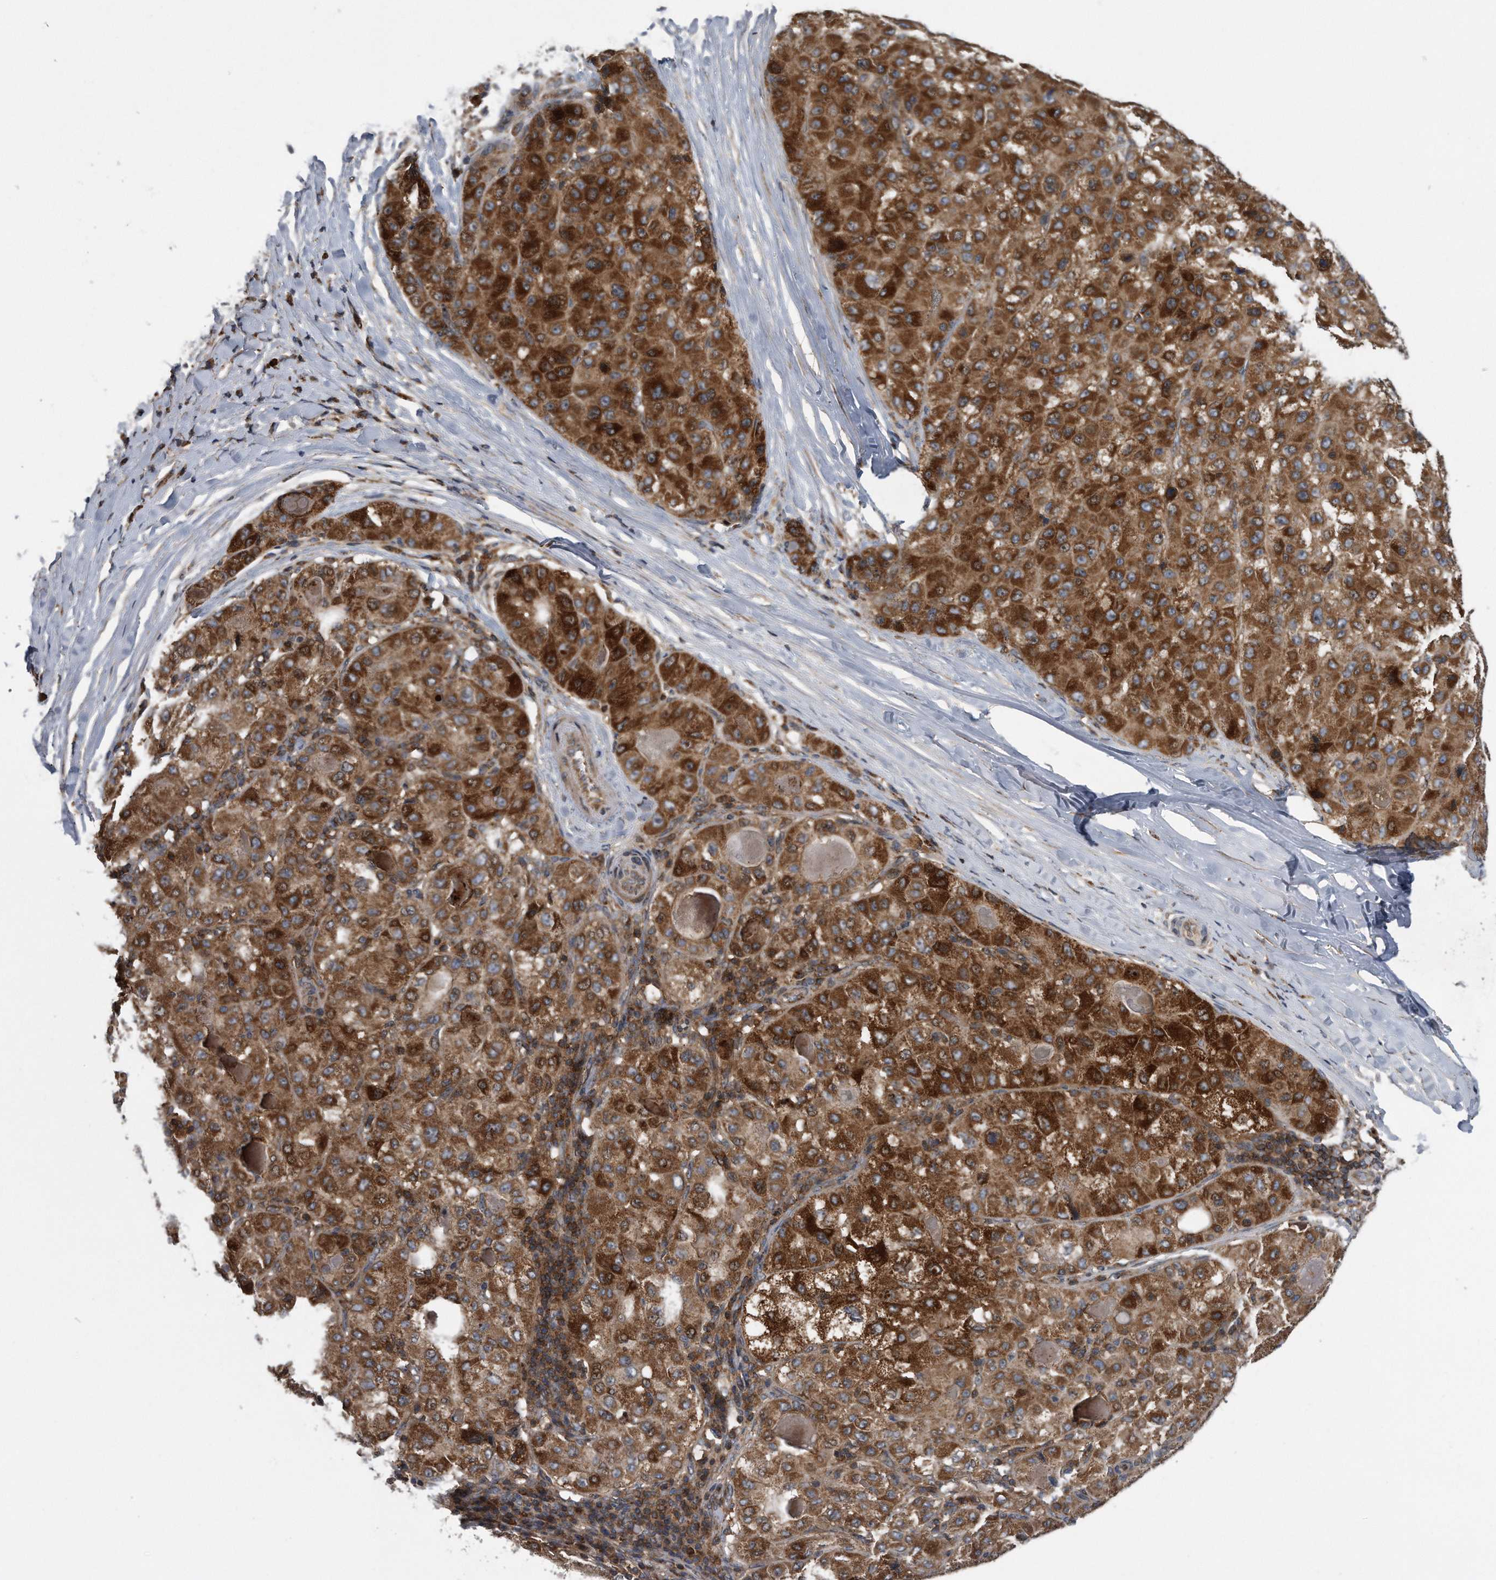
{"staining": {"intensity": "strong", "quantity": ">75%", "location": "cytoplasmic/membranous"}, "tissue": "liver cancer", "cell_type": "Tumor cells", "image_type": "cancer", "snomed": [{"axis": "morphology", "description": "Carcinoma, Hepatocellular, NOS"}, {"axis": "topography", "description": "Liver"}], "caption": "Human liver hepatocellular carcinoma stained with a brown dye demonstrates strong cytoplasmic/membranous positive positivity in about >75% of tumor cells.", "gene": "ALPK2", "patient": {"sex": "male", "age": 80}}